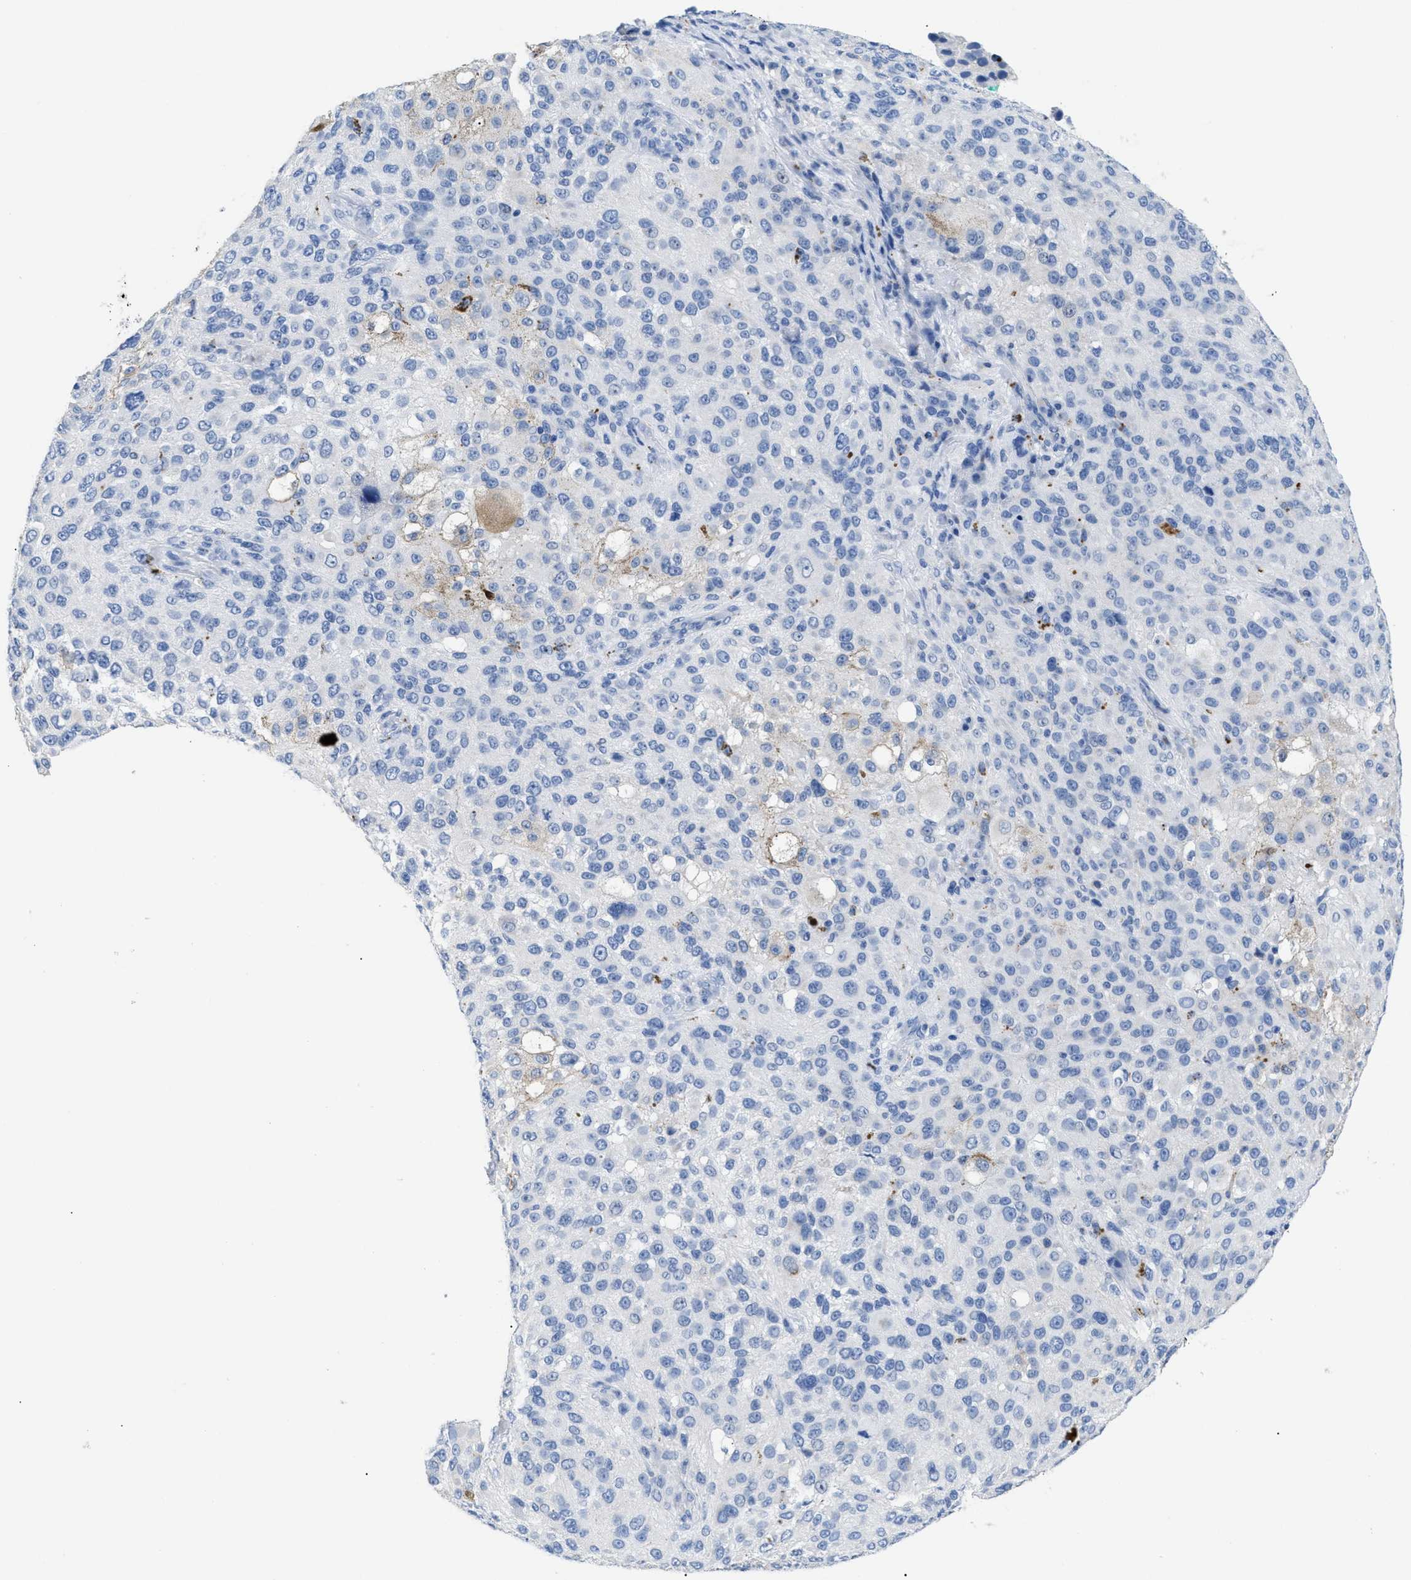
{"staining": {"intensity": "negative", "quantity": "none", "location": "none"}, "tissue": "melanoma", "cell_type": "Tumor cells", "image_type": "cancer", "snomed": [{"axis": "morphology", "description": "Necrosis, NOS"}, {"axis": "morphology", "description": "Malignant melanoma, NOS"}, {"axis": "topography", "description": "Skin"}], "caption": "This is an immunohistochemistry photomicrograph of human malignant melanoma. There is no positivity in tumor cells.", "gene": "APOBEC2", "patient": {"sex": "female", "age": 87}}